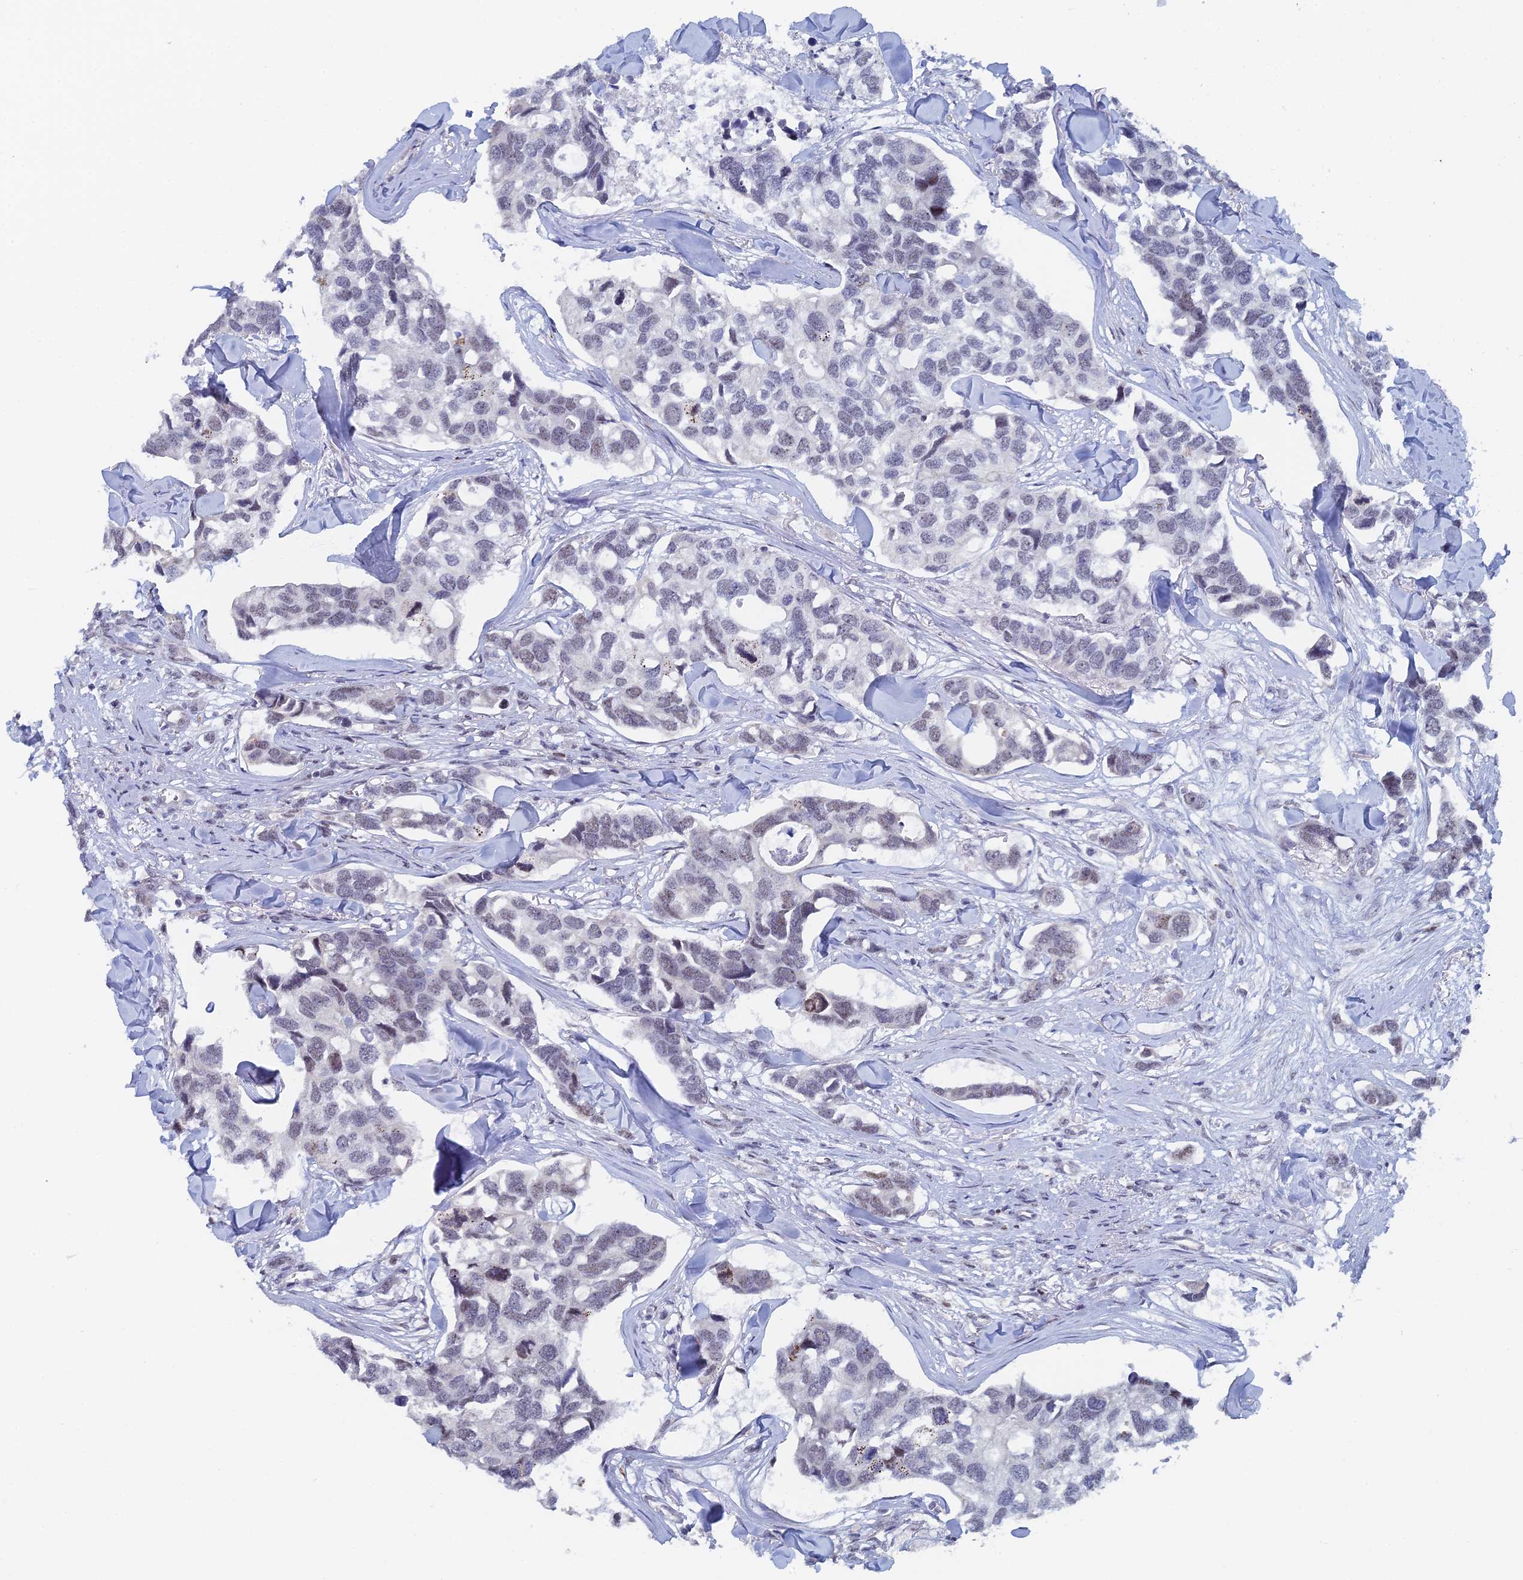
{"staining": {"intensity": "weak", "quantity": "<25%", "location": "nuclear"}, "tissue": "breast cancer", "cell_type": "Tumor cells", "image_type": "cancer", "snomed": [{"axis": "morphology", "description": "Duct carcinoma"}, {"axis": "topography", "description": "Breast"}], "caption": "Immunohistochemistry (IHC) photomicrograph of breast cancer (infiltrating ductal carcinoma) stained for a protein (brown), which exhibits no expression in tumor cells.", "gene": "GMNC", "patient": {"sex": "female", "age": 83}}